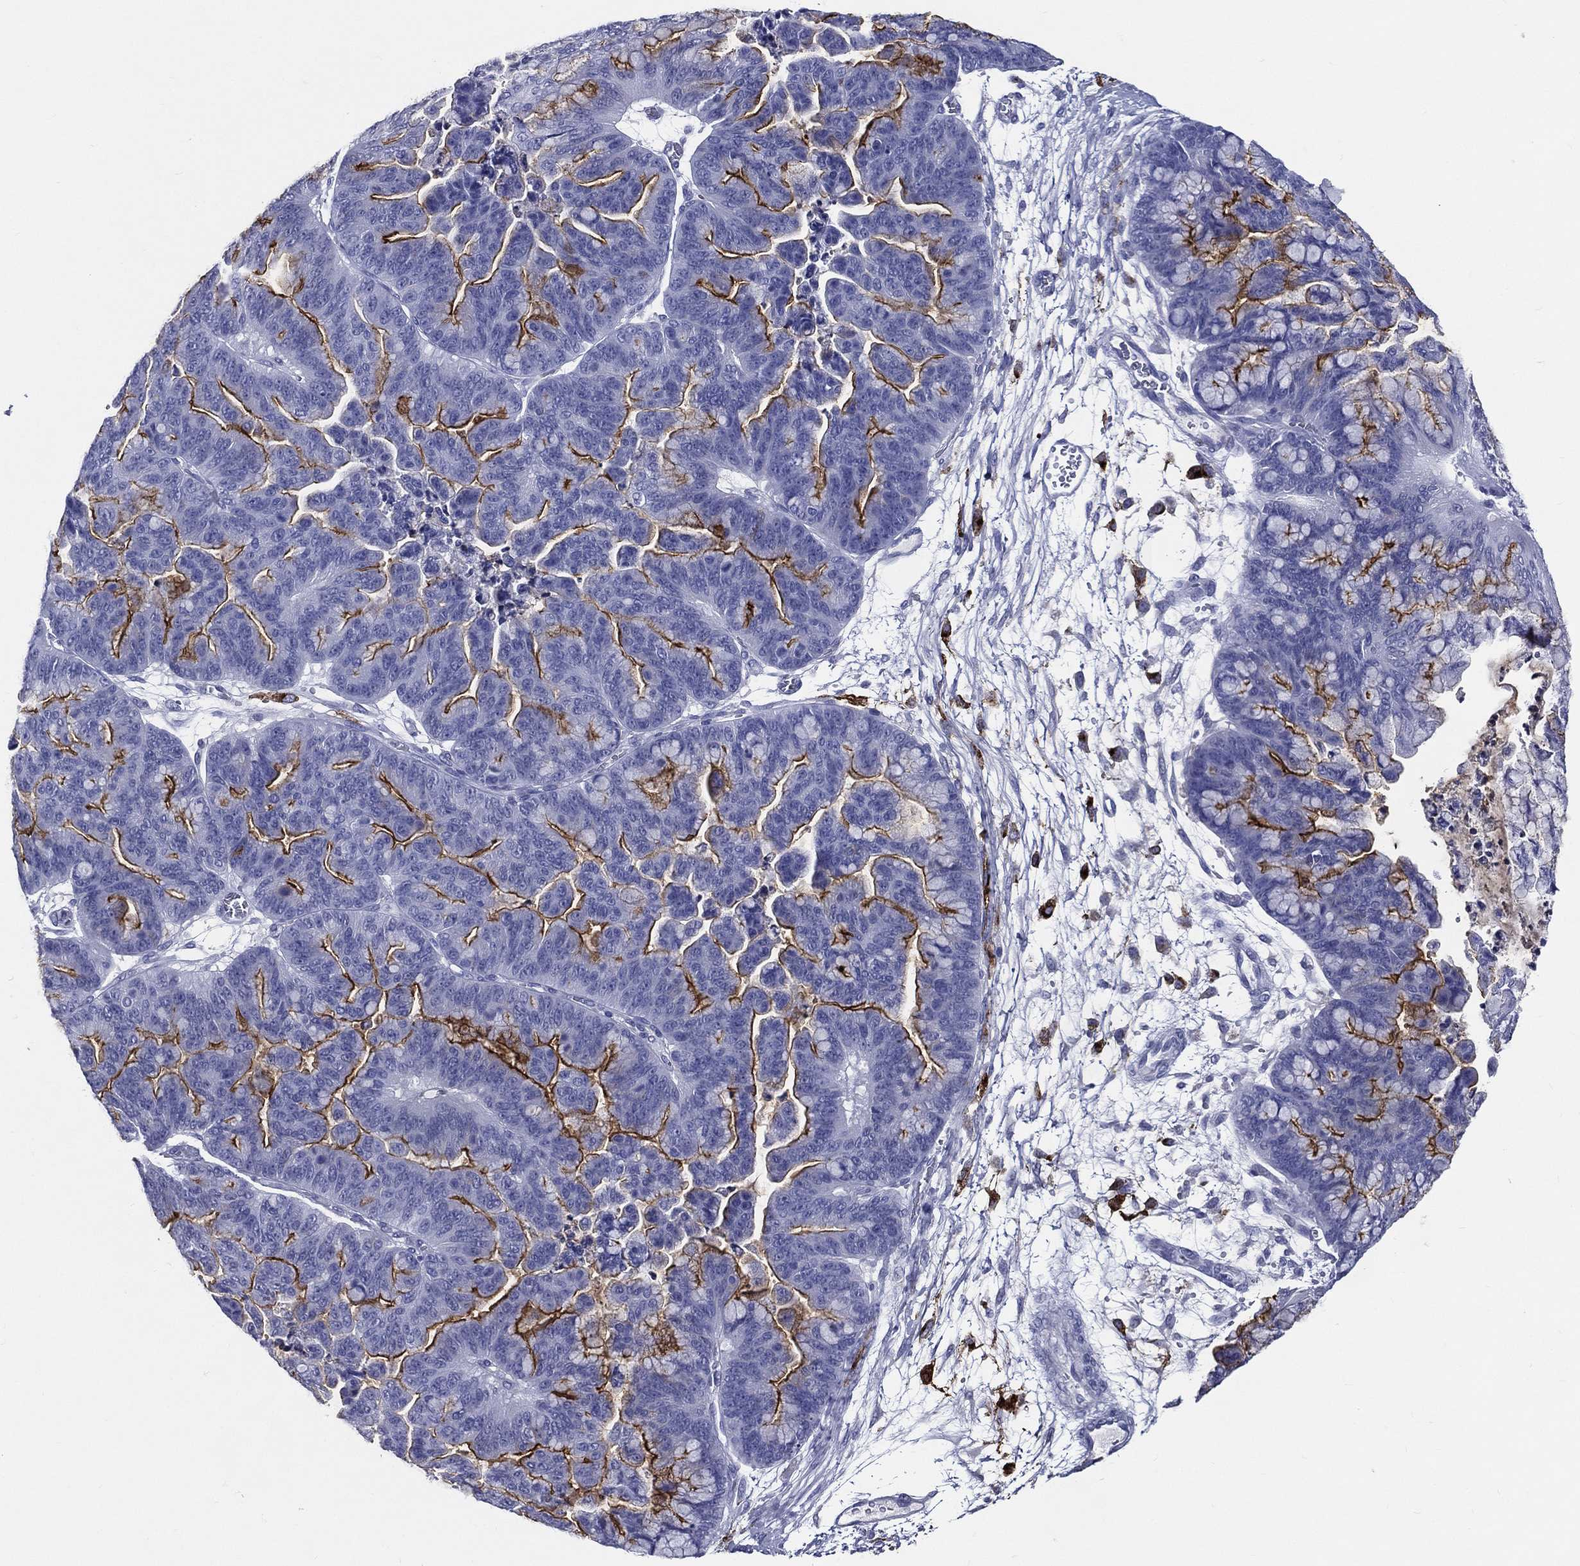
{"staining": {"intensity": "strong", "quantity": "<25%", "location": "cytoplasmic/membranous"}, "tissue": "ovarian cancer", "cell_type": "Tumor cells", "image_type": "cancer", "snomed": [{"axis": "morphology", "description": "Cystadenocarcinoma, mucinous, NOS"}, {"axis": "topography", "description": "Ovary"}], "caption": "Protein expression analysis of mucinous cystadenocarcinoma (ovarian) demonstrates strong cytoplasmic/membranous staining in about <25% of tumor cells.", "gene": "ACE2", "patient": {"sex": "female", "age": 67}}